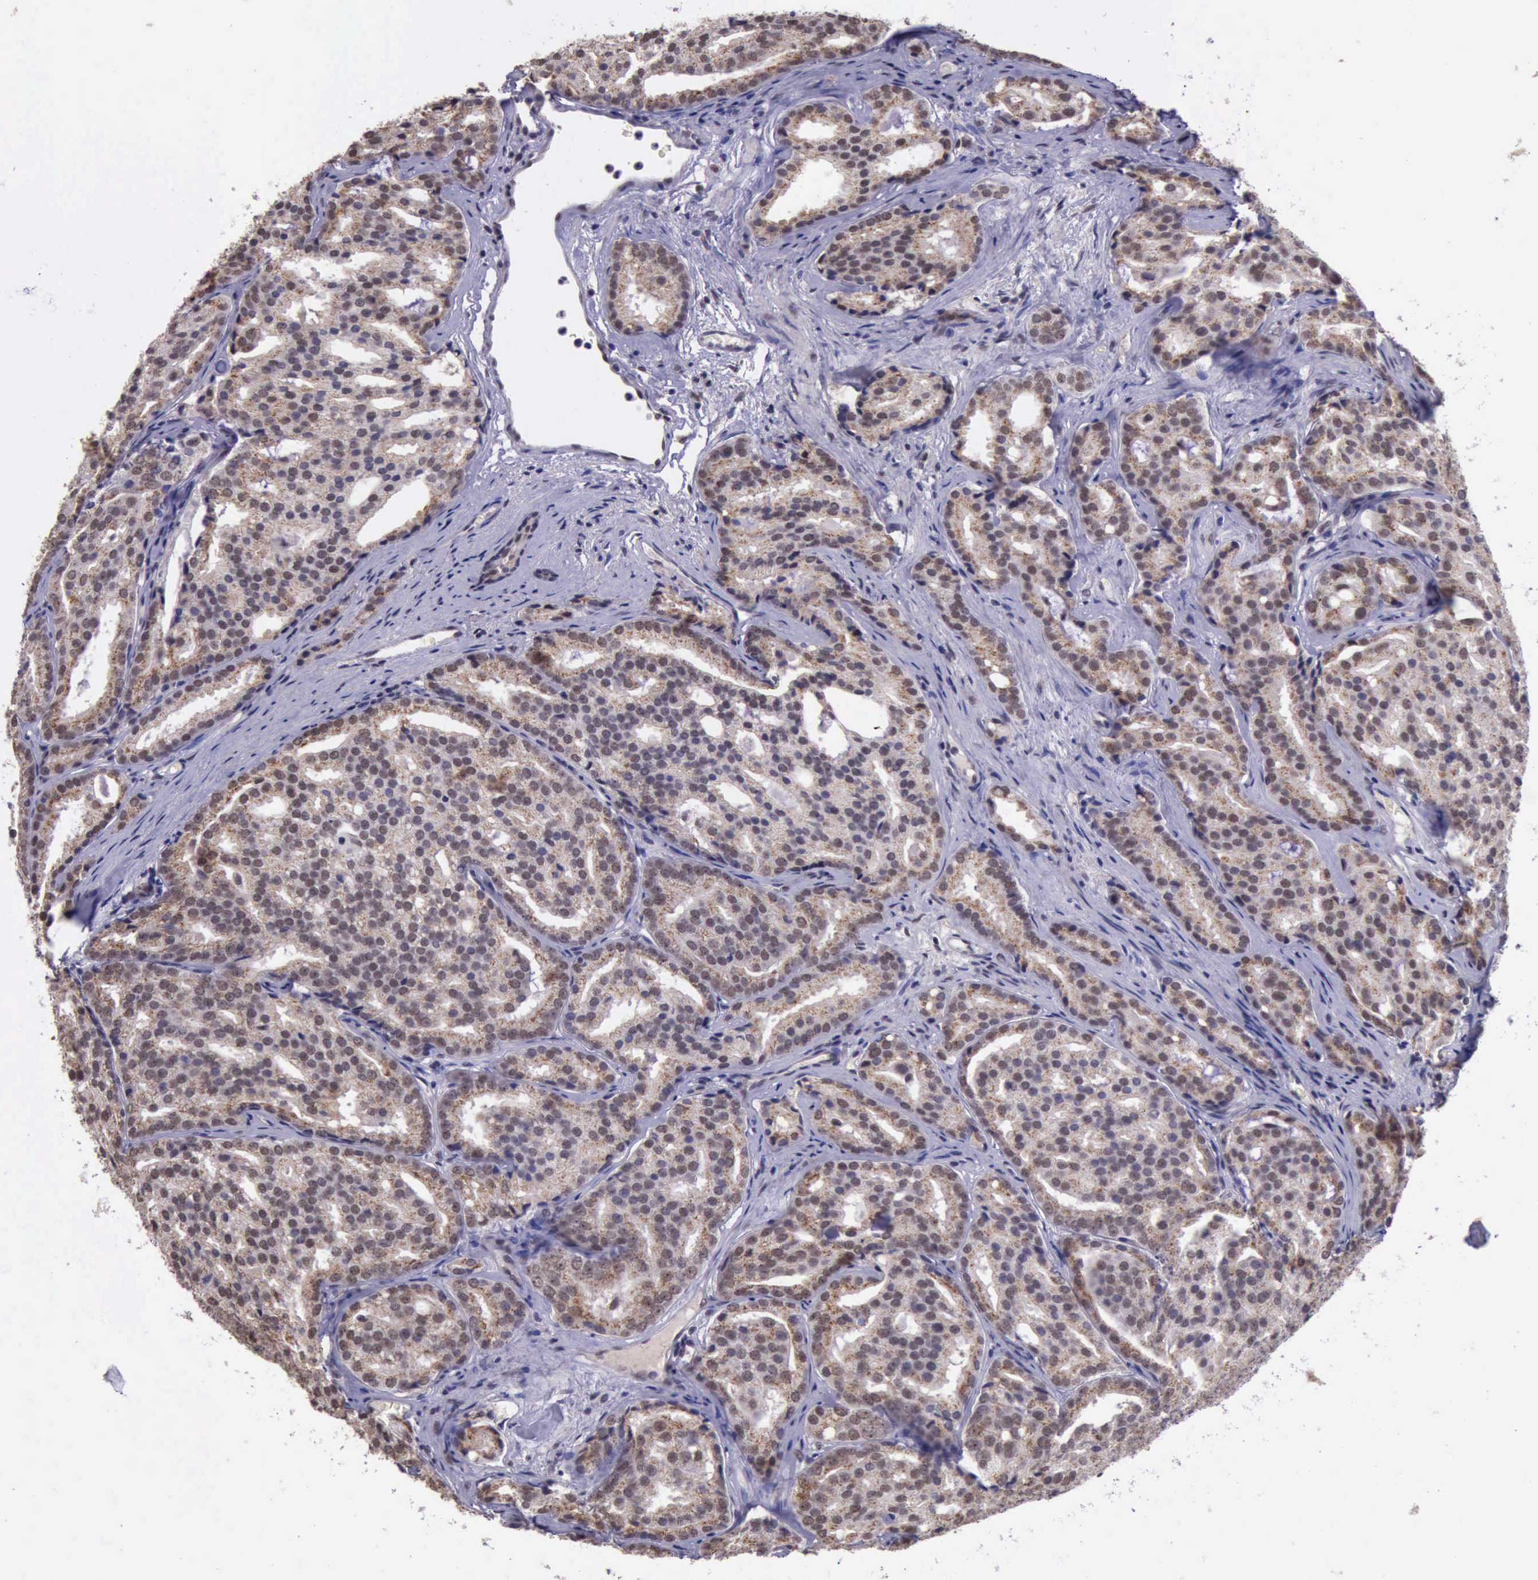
{"staining": {"intensity": "moderate", "quantity": ">75%", "location": "cytoplasmic/membranous,nuclear"}, "tissue": "prostate cancer", "cell_type": "Tumor cells", "image_type": "cancer", "snomed": [{"axis": "morphology", "description": "Adenocarcinoma, High grade"}, {"axis": "topography", "description": "Prostate"}], "caption": "IHC of human high-grade adenocarcinoma (prostate) reveals medium levels of moderate cytoplasmic/membranous and nuclear expression in about >75% of tumor cells.", "gene": "PRPF39", "patient": {"sex": "male", "age": 64}}